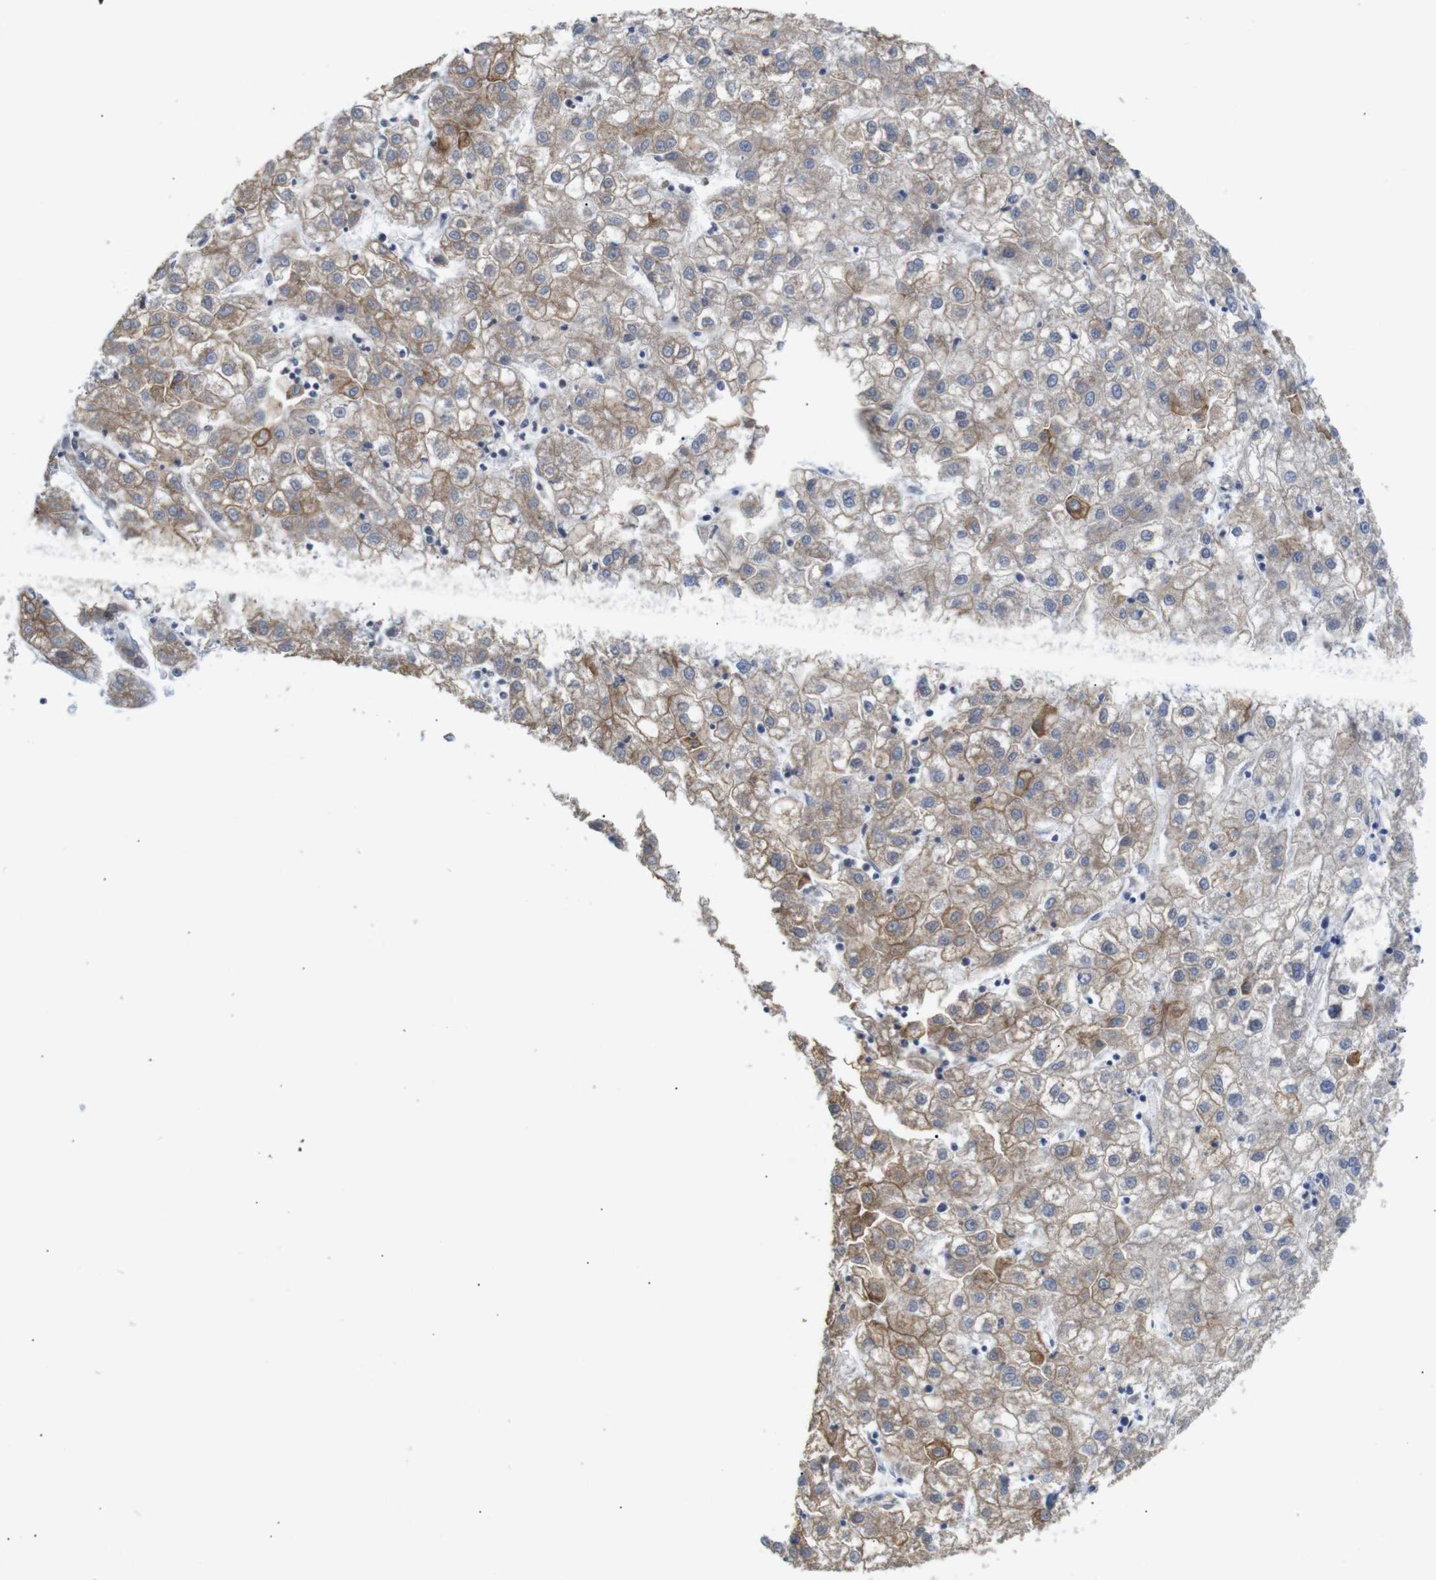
{"staining": {"intensity": "moderate", "quantity": ">75%", "location": "cytoplasmic/membranous"}, "tissue": "liver cancer", "cell_type": "Tumor cells", "image_type": "cancer", "snomed": [{"axis": "morphology", "description": "Carcinoma, Hepatocellular, NOS"}, {"axis": "topography", "description": "Liver"}], "caption": "Tumor cells display medium levels of moderate cytoplasmic/membranous staining in approximately >75% of cells in human hepatocellular carcinoma (liver).", "gene": "ALOX15", "patient": {"sex": "male", "age": 72}}